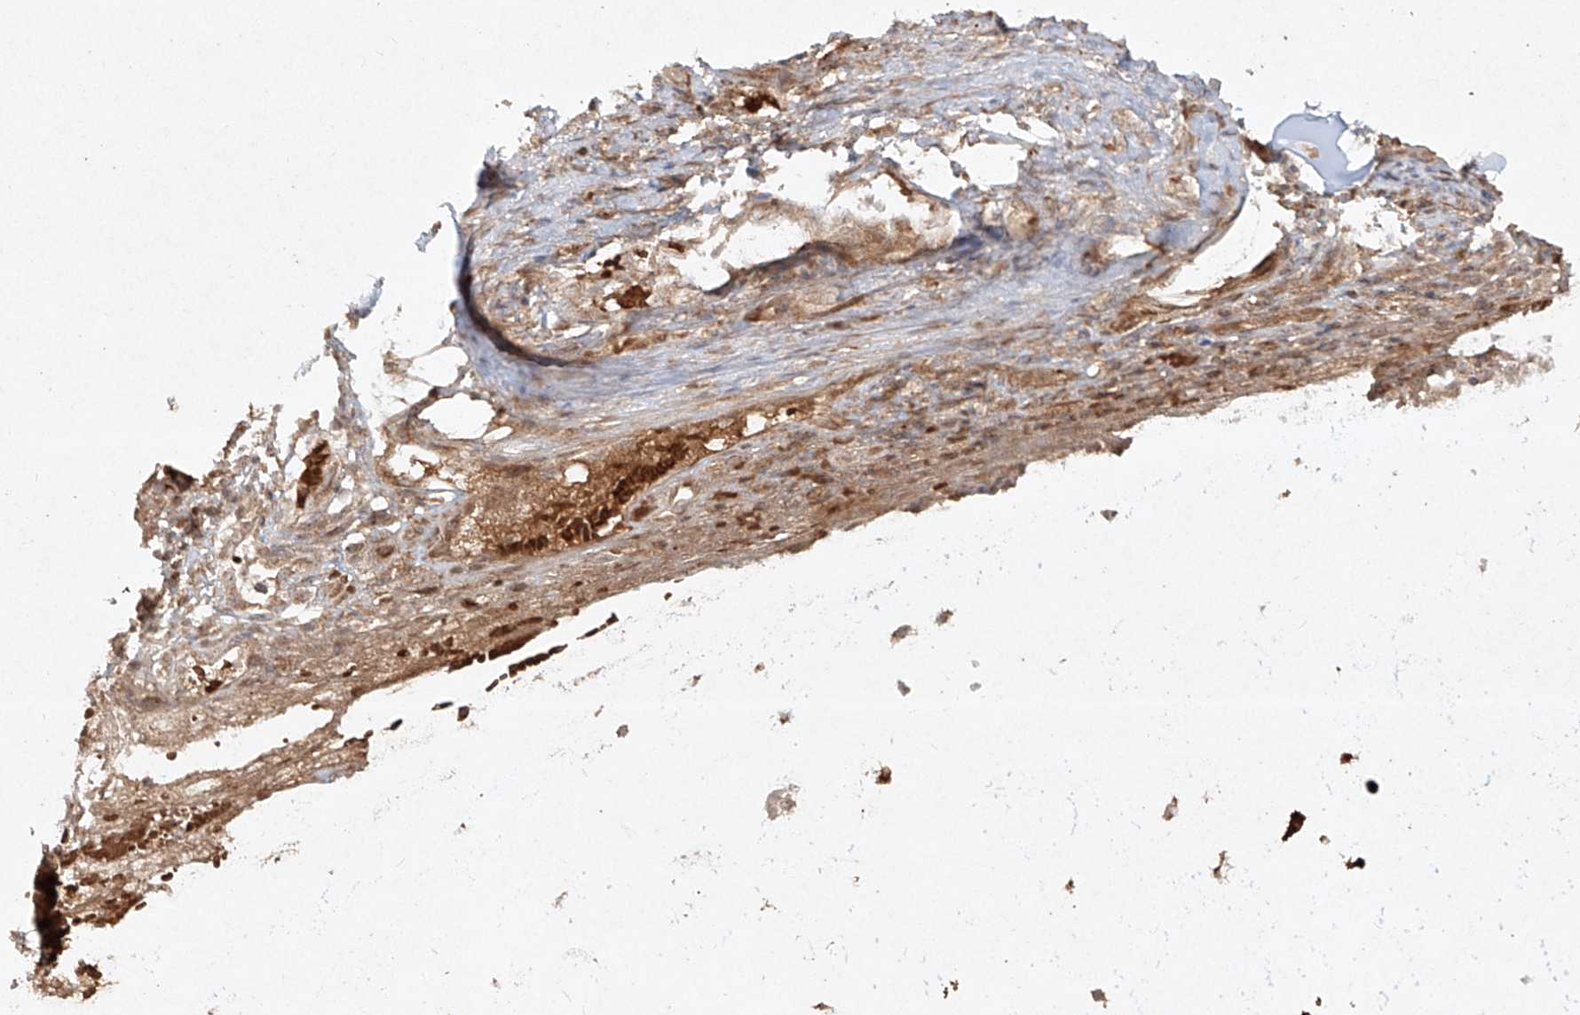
{"staining": {"intensity": "strong", "quantity": ">75%", "location": "cytoplasmic/membranous"}, "tissue": "adipose tissue", "cell_type": "Adipocytes", "image_type": "normal", "snomed": [{"axis": "morphology", "description": "Normal tissue, NOS"}, {"axis": "morphology", "description": "Basal cell carcinoma"}, {"axis": "topography", "description": "Cartilage tissue"}, {"axis": "topography", "description": "Nasopharynx"}, {"axis": "topography", "description": "Oral tissue"}], "caption": "Brown immunohistochemical staining in normal human adipose tissue shows strong cytoplasmic/membranous positivity in about >75% of adipocytes.", "gene": "CYYR1", "patient": {"sex": "female", "age": 77}}